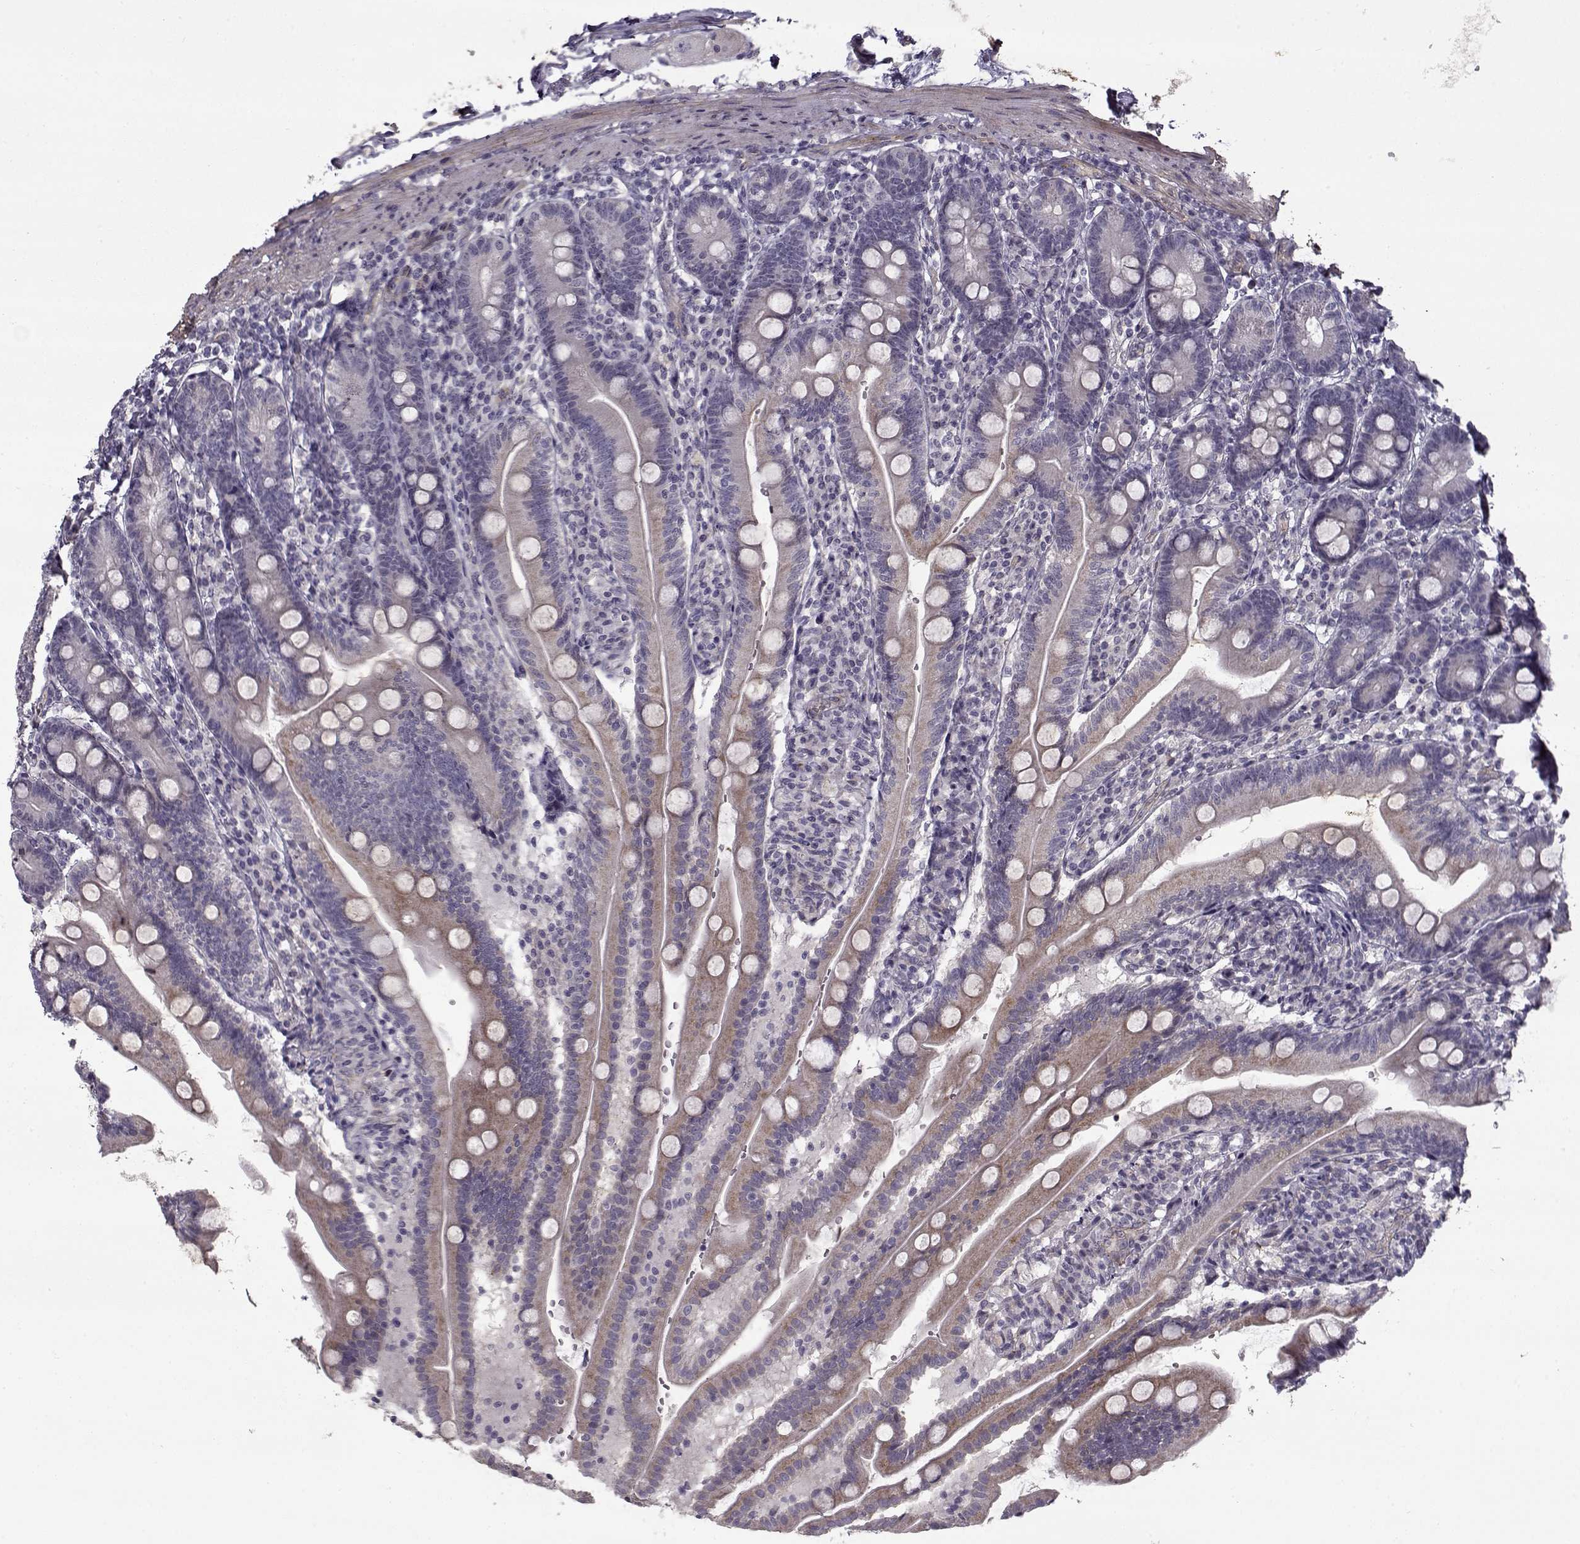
{"staining": {"intensity": "weak", "quantity": "<25%", "location": "cytoplasmic/membranous"}, "tissue": "duodenum", "cell_type": "Glandular cells", "image_type": "normal", "snomed": [{"axis": "morphology", "description": "Normal tissue, NOS"}, {"axis": "topography", "description": "Duodenum"}], "caption": "An image of human duodenum is negative for staining in glandular cells.", "gene": "LAMB2", "patient": {"sex": "female", "age": 67}}